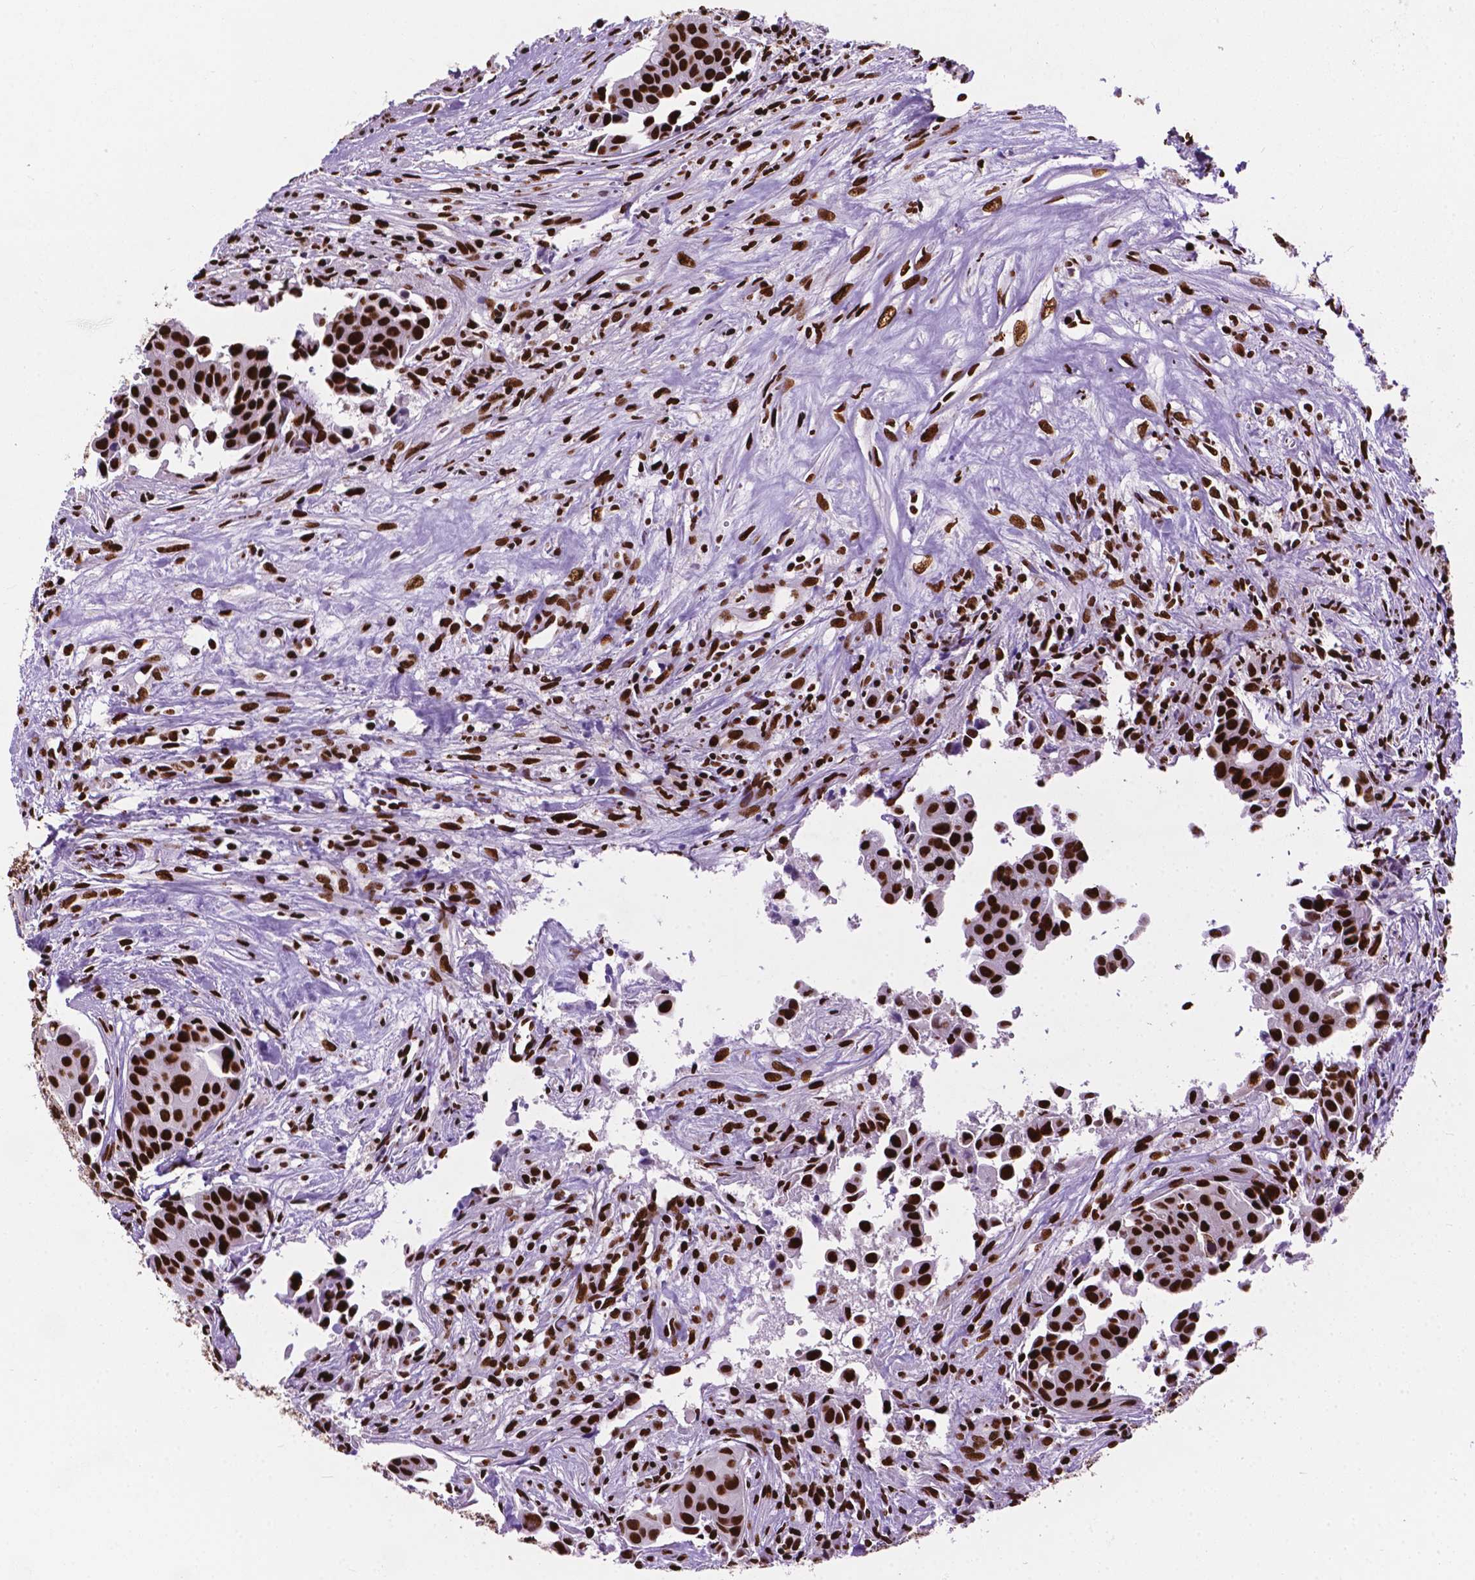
{"staining": {"intensity": "strong", "quantity": ">75%", "location": "nuclear"}, "tissue": "head and neck cancer", "cell_type": "Tumor cells", "image_type": "cancer", "snomed": [{"axis": "morphology", "description": "Adenocarcinoma, NOS"}, {"axis": "topography", "description": "Head-Neck"}], "caption": "Brown immunohistochemical staining in human adenocarcinoma (head and neck) displays strong nuclear expression in approximately >75% of tumor cells.", "gene": "SMIM5", "patient": {"sex": "male", "age": 76}}